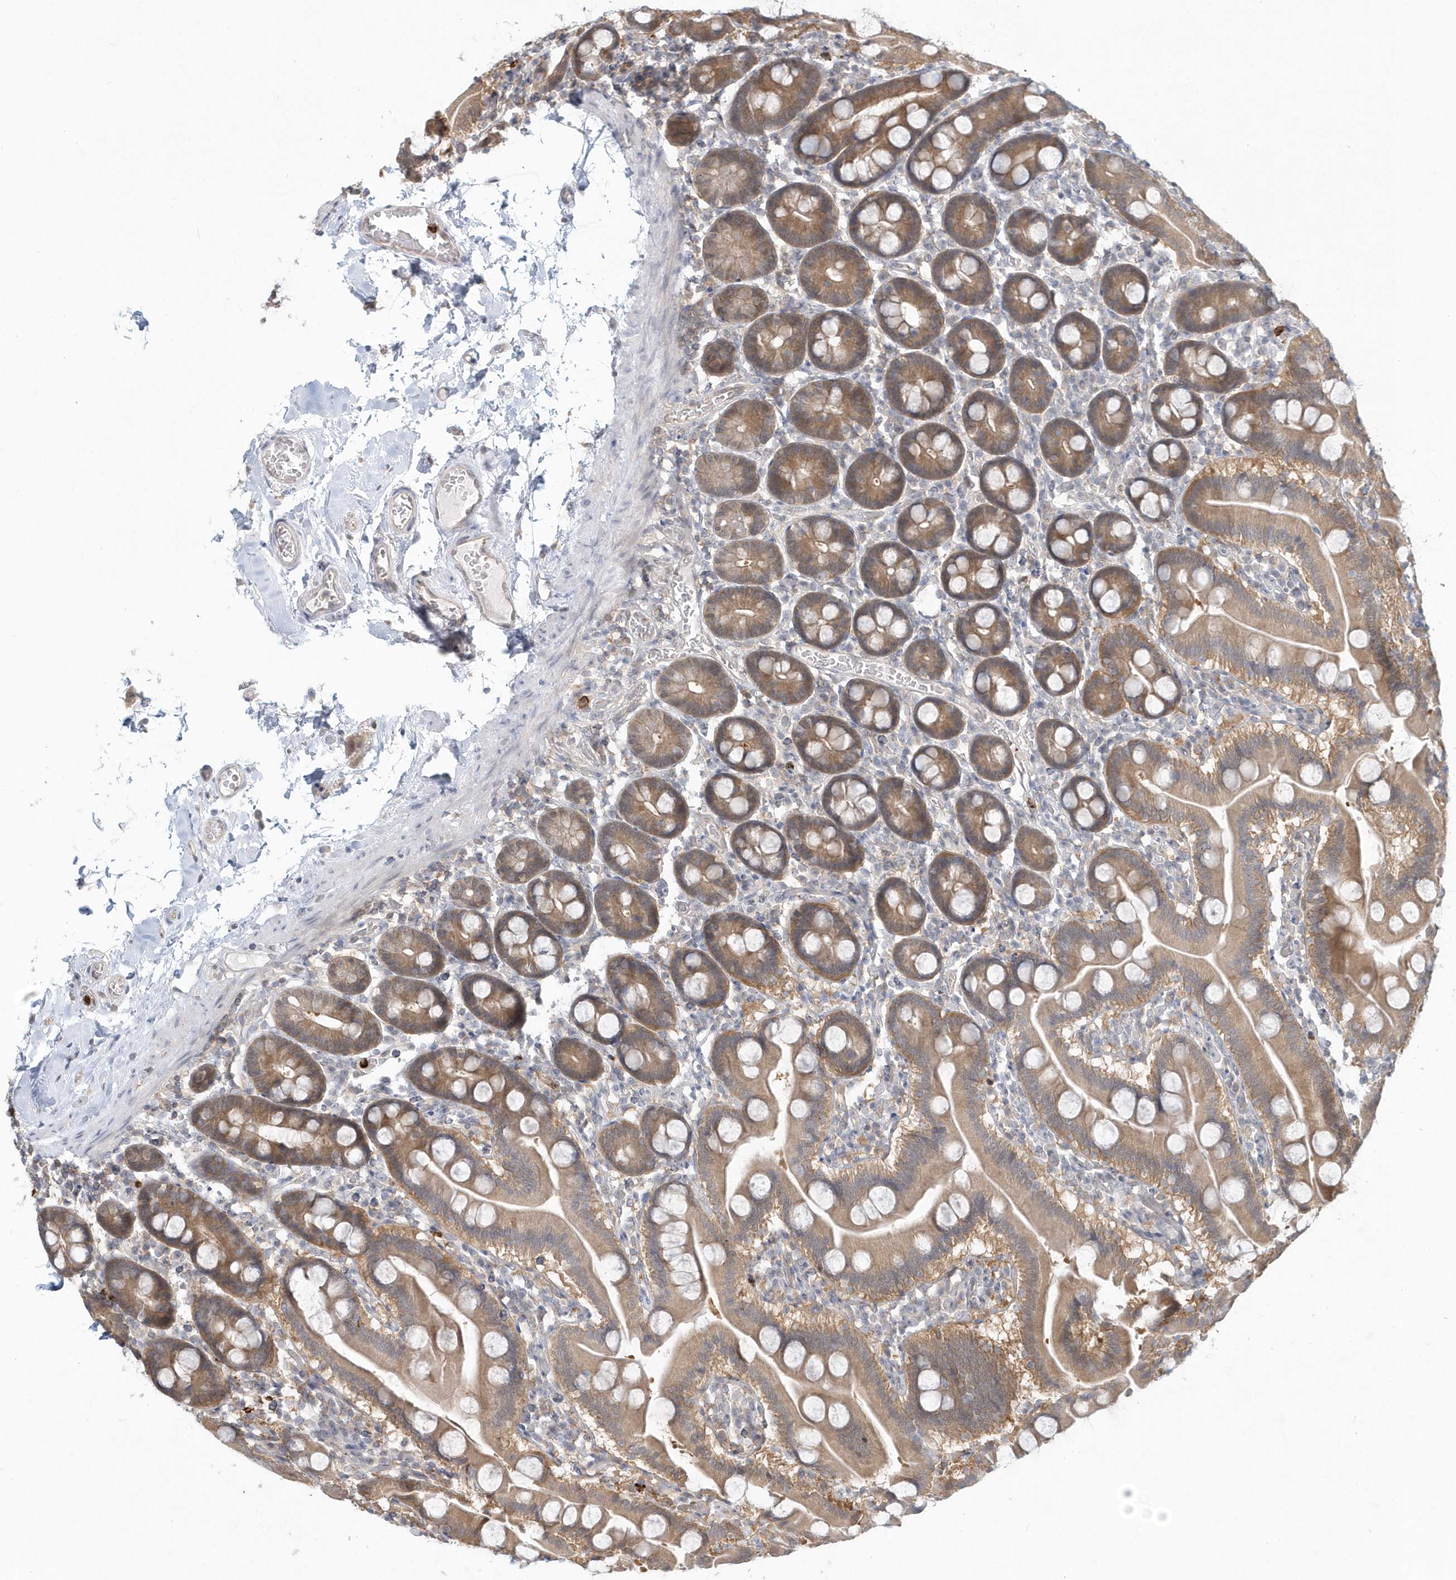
{"staining": {"intensity": "moderate", "quantity": "25%-75%", "location": "cytoplasmic/membranous"}, "tissue": "duodenum", "cell_type": "Glandular cells", "image_type": "normal", "snomed": [{"axis": "morphology", "description": "Normal tissue, NOS"}, {"axis": "topography", "description": "Duodenum"}], "caption": "Immunohistochemistry (IHC) staining of unremarkable duodenum, which exhibits medium levels of moderate cytoplasmic/membranous expression in approximately 25%-75% of glandular cells indicating moderate cytoplasmic/membranous protein positivity. The staining was performed using DAB (brown) for protein detection and nuclei were counterstained in hematoxylin (blue).", "gene": "RNF7", "patient": {"sex": "male", "age": 55}}